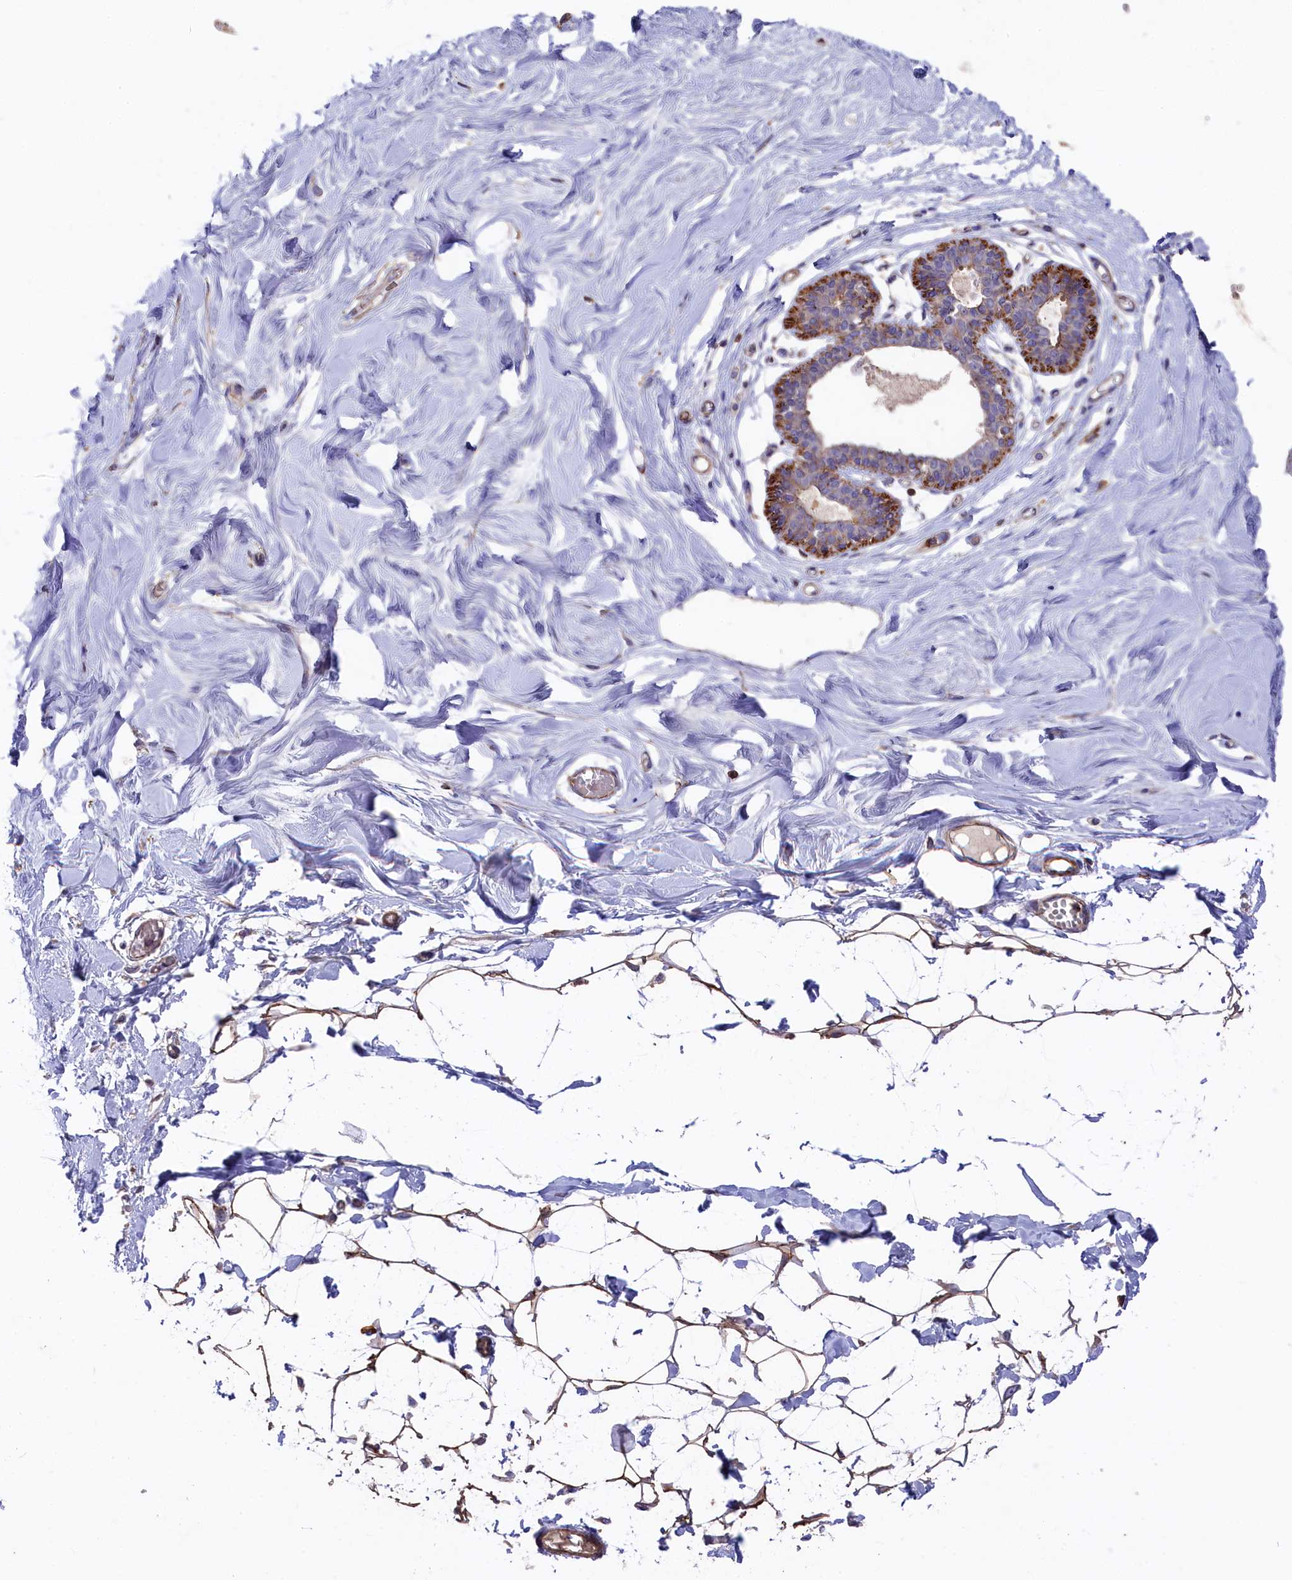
{"staining": {"intensity": "moderate", "quantity": ">75%", "location": "cytoplasmic/membranous"}, "tissue": "breast", "cell_type": "Adipocytes", "image_type": "normal", "snomed": [{"axis": "morphology", "description": "Normal tissue, NOS"}, {"axis": "topography", "description": "Breast"}], "caption": "High-power microscopy captured an immunohistochemistry micrograph of benign breast, revealing moderate cytoplasmic/membranous positivity in about >75% of adipocytes. (Brightfield microscopy of DAB IHC at high magnification).", "gene": "RAPSN", "patient": {"sex": "female", "age": 27}}